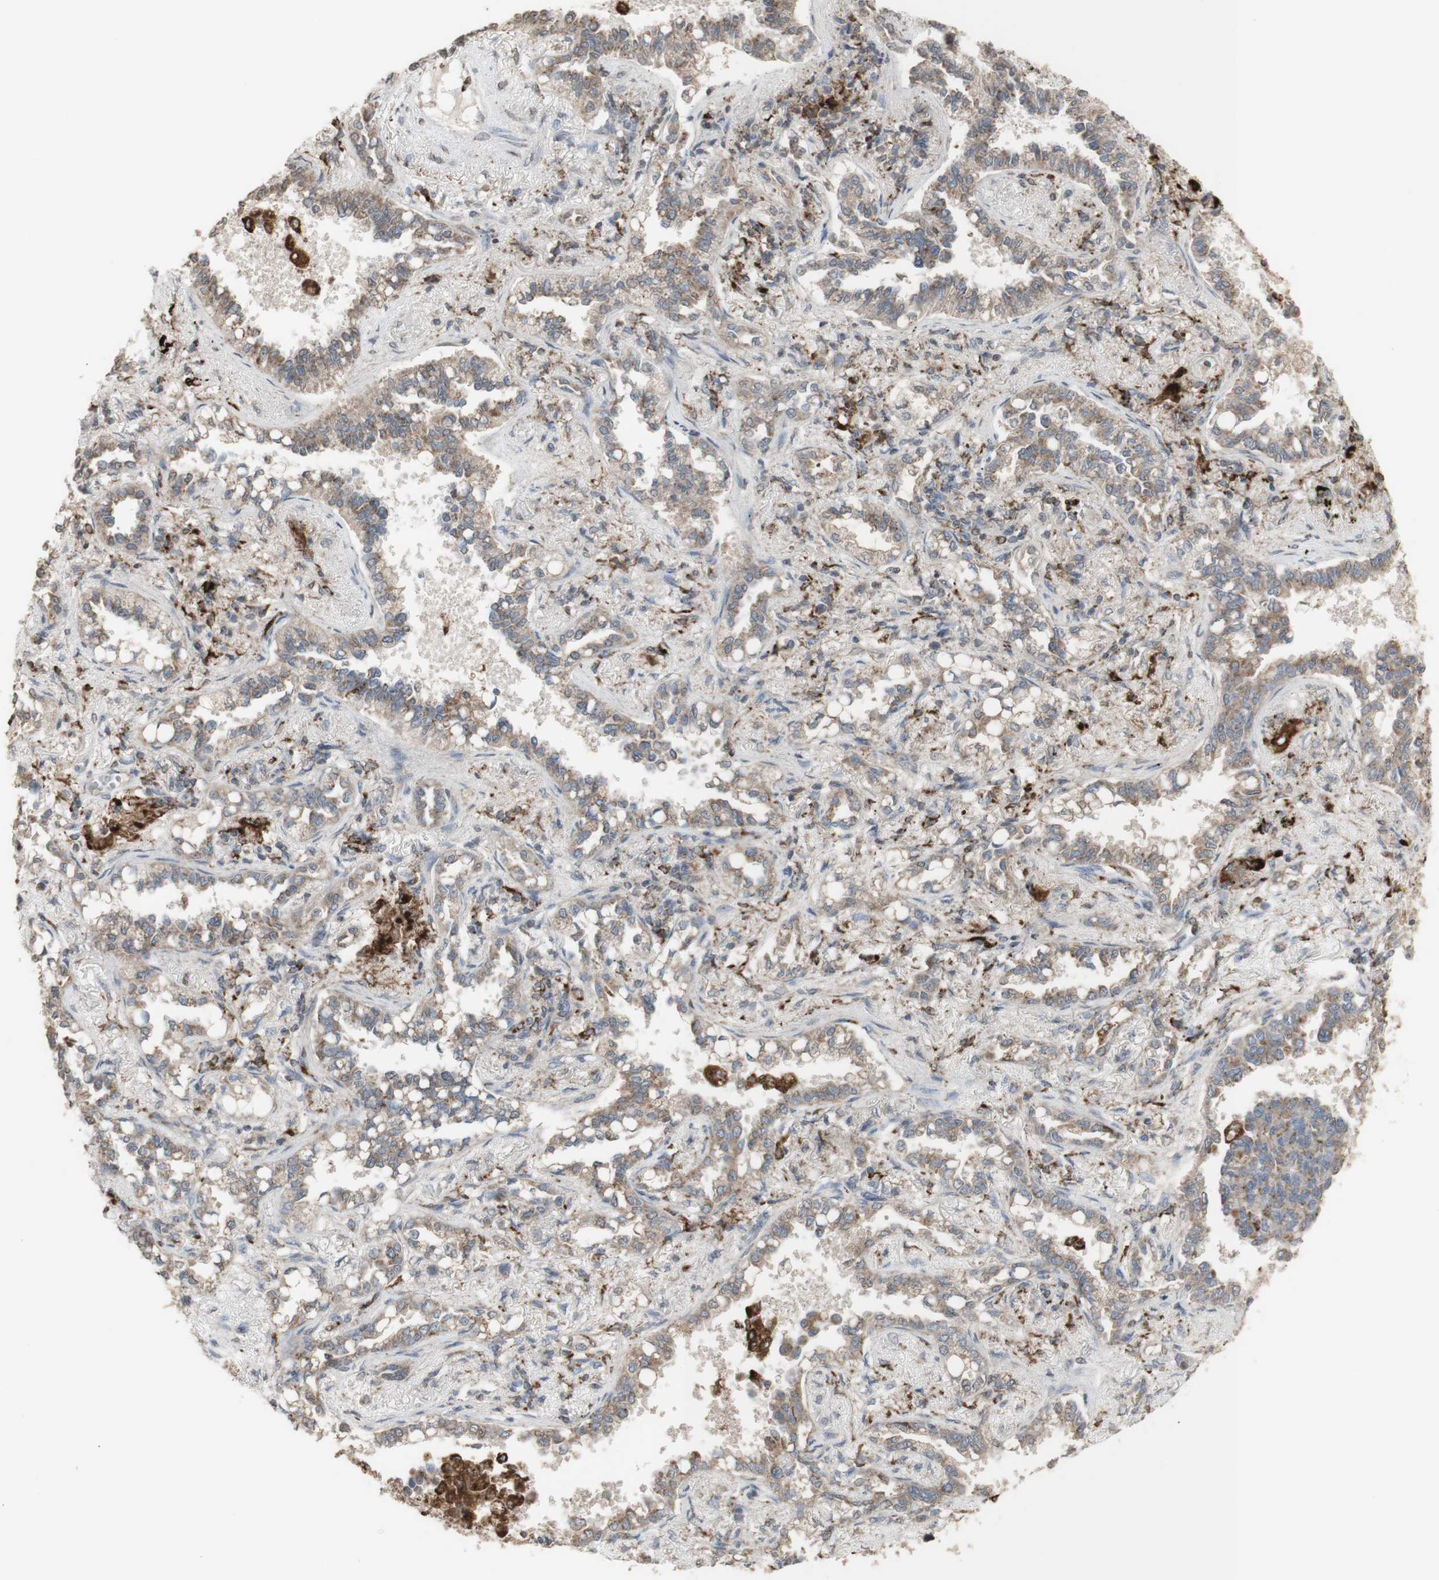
{"staining": {"intensity": "weak", "quantity": ">75%", "location": "cytoplasmic/membranous"}, "tissue": "lung cancer", "cell_type": "Tumor cells", "image_type": "cancer", "snomed": [{"axis": "morphology", "description": "Normal tissue, NOS"}, {"axis": "morphology", "description": "Adenocarcinoma, NOS"}, {"axis": "topography", "description": "Lung"}], "caption": "Immunohistochemistry of adenocarcinoma (lung) exhibits low levels of weak cytoplasmic/membranous staining in approximately >75% of tumor cells. The protein of interest is shown in brown color, while the nuclei are stained blue.", "gene": "ATP6V1E1", "patient": {"sex": "male", "age": 59}}